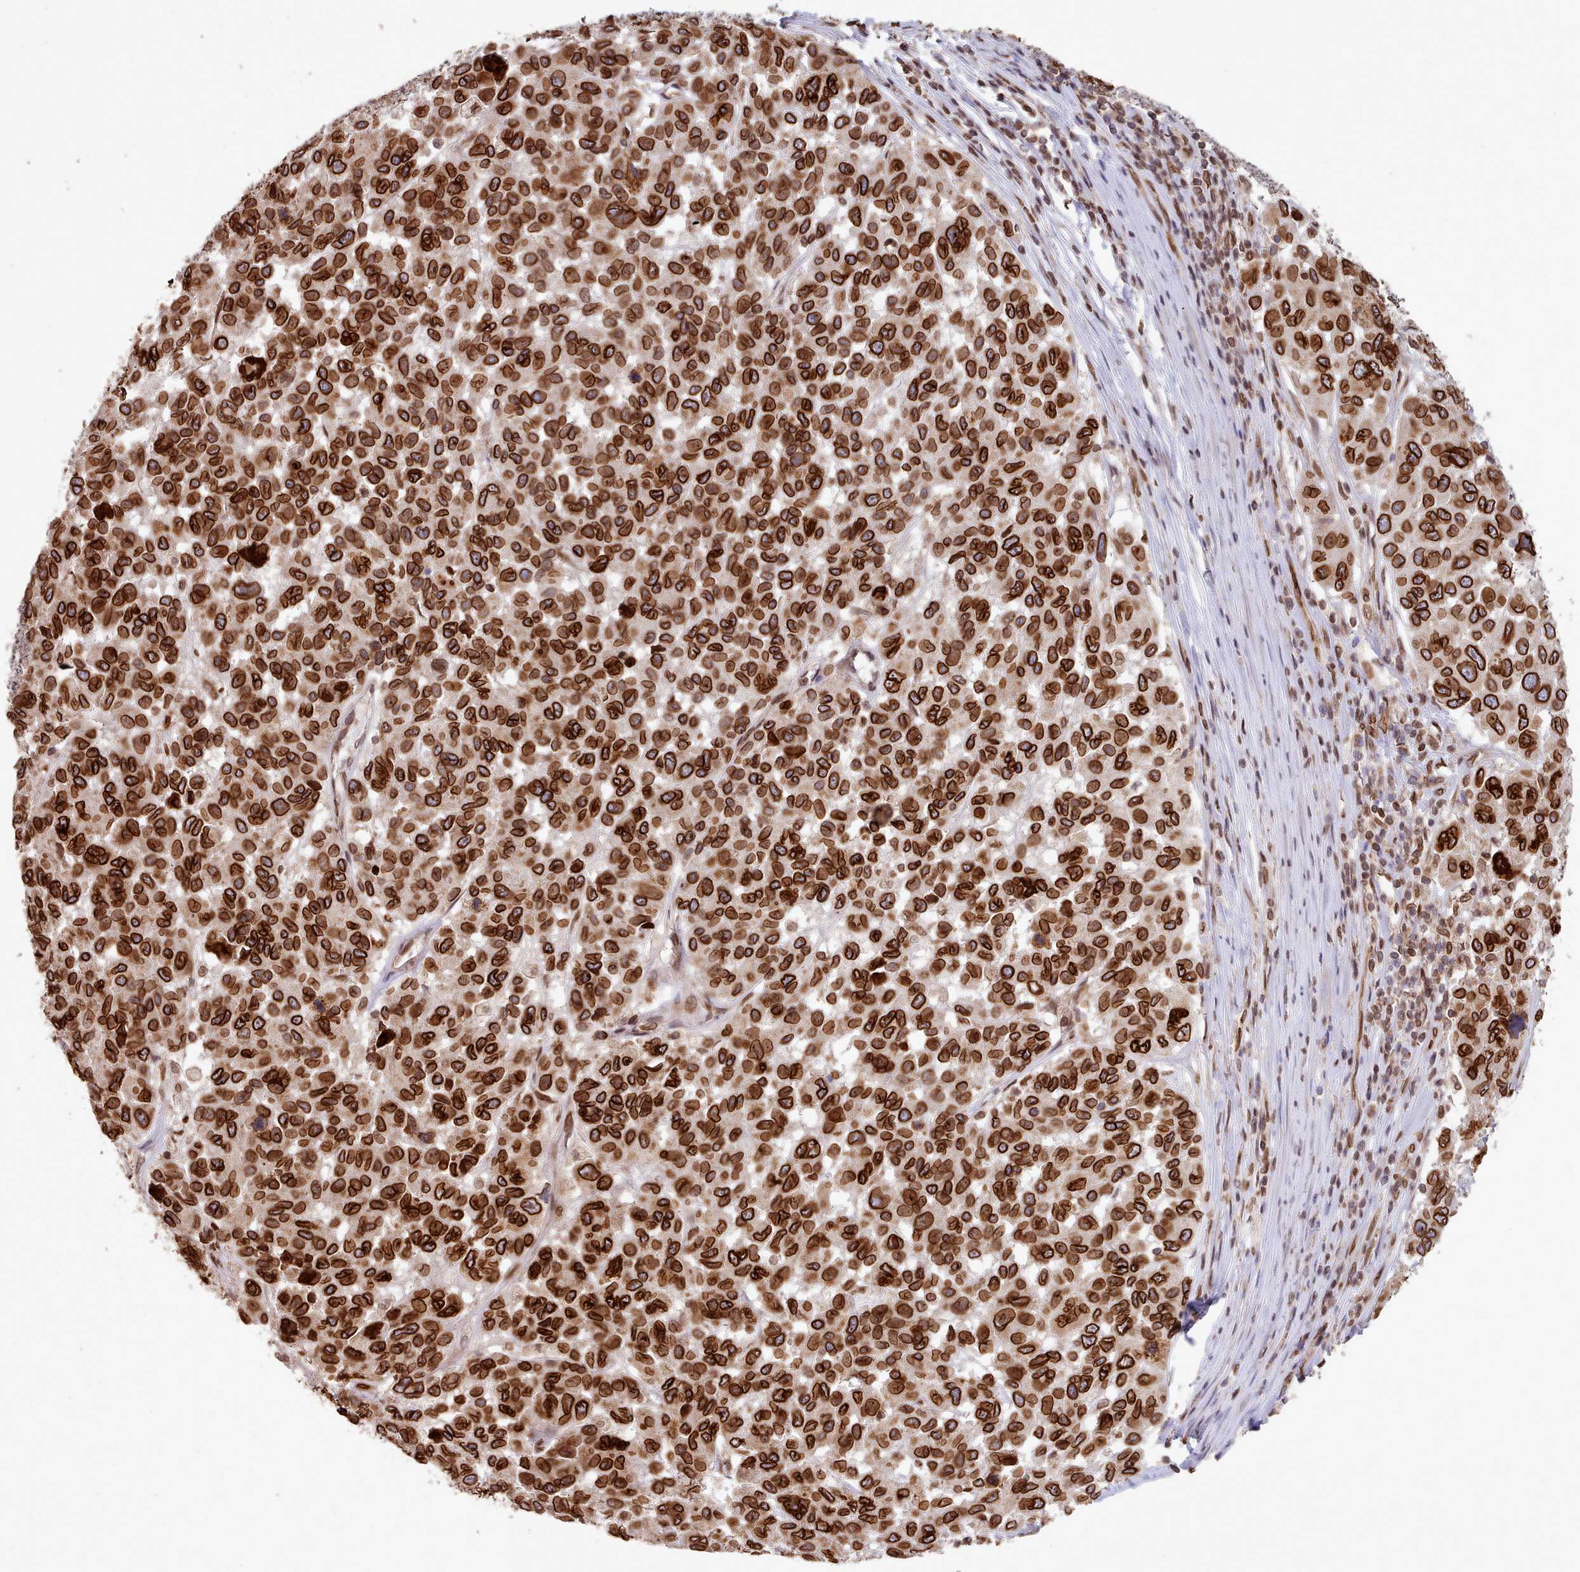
{"staining": {"intensity": "strong", "quantity": ">75%", "location": "cytoplasmic/membranous,nuclear"}, "tissue": "melanoma", "cell_type": "Tumor cells", "image_type": "cancer", "snomed": [{"axis": "morphology", "description": "Malignant melanoma, NOS"}, {"axis": "topography", "description": "Skin"}], "caption": "Malignant melanoma was stained to show a protein in brown. There is high levels of strong cytoplasmic/membranous and nuclear staining in about >75% of tumor cells. Immunohistochemistry stains the protein in brown and the nuclei are stained blue.", "gene": "TOR1AIP1", "patient": {"sex": "female", "age": 66}}